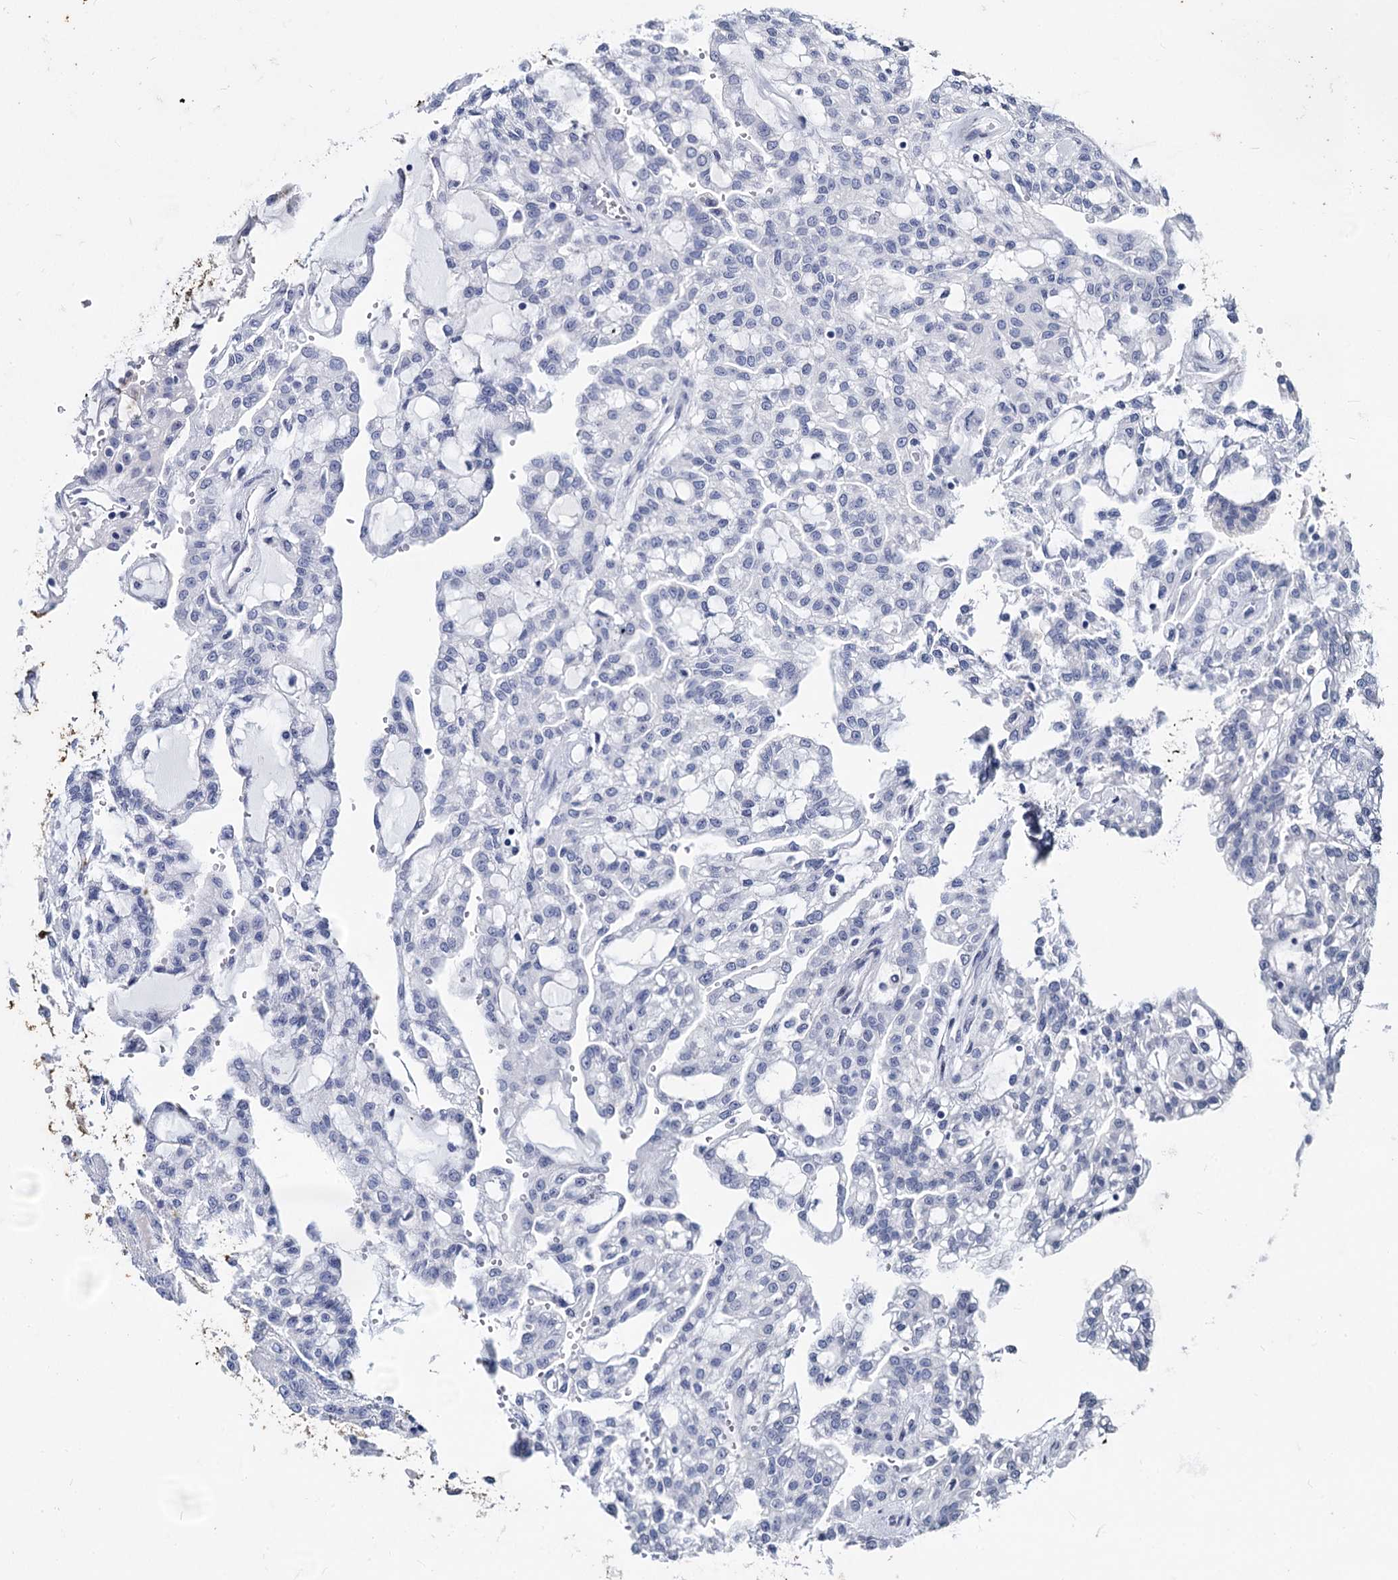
{"staining": {"intensity": "negative", "quantity": "none", "location": "none"}, "tissue": "renal cancer", "cell_type": "Tumor cells", "image_type": "cancer", "snomed": [{"axis": "morphology", "description": "Adenocarcinoma, NOS"}, {"axis": "topography", "description": "Kidney"}], "caption": "Immunohistochemical staining of human adenocarcinoma (renal) shows no significant positivity in tumor cells.", "gene": "MAGEA4", "patient": {"sex": "male", "age": 63}}